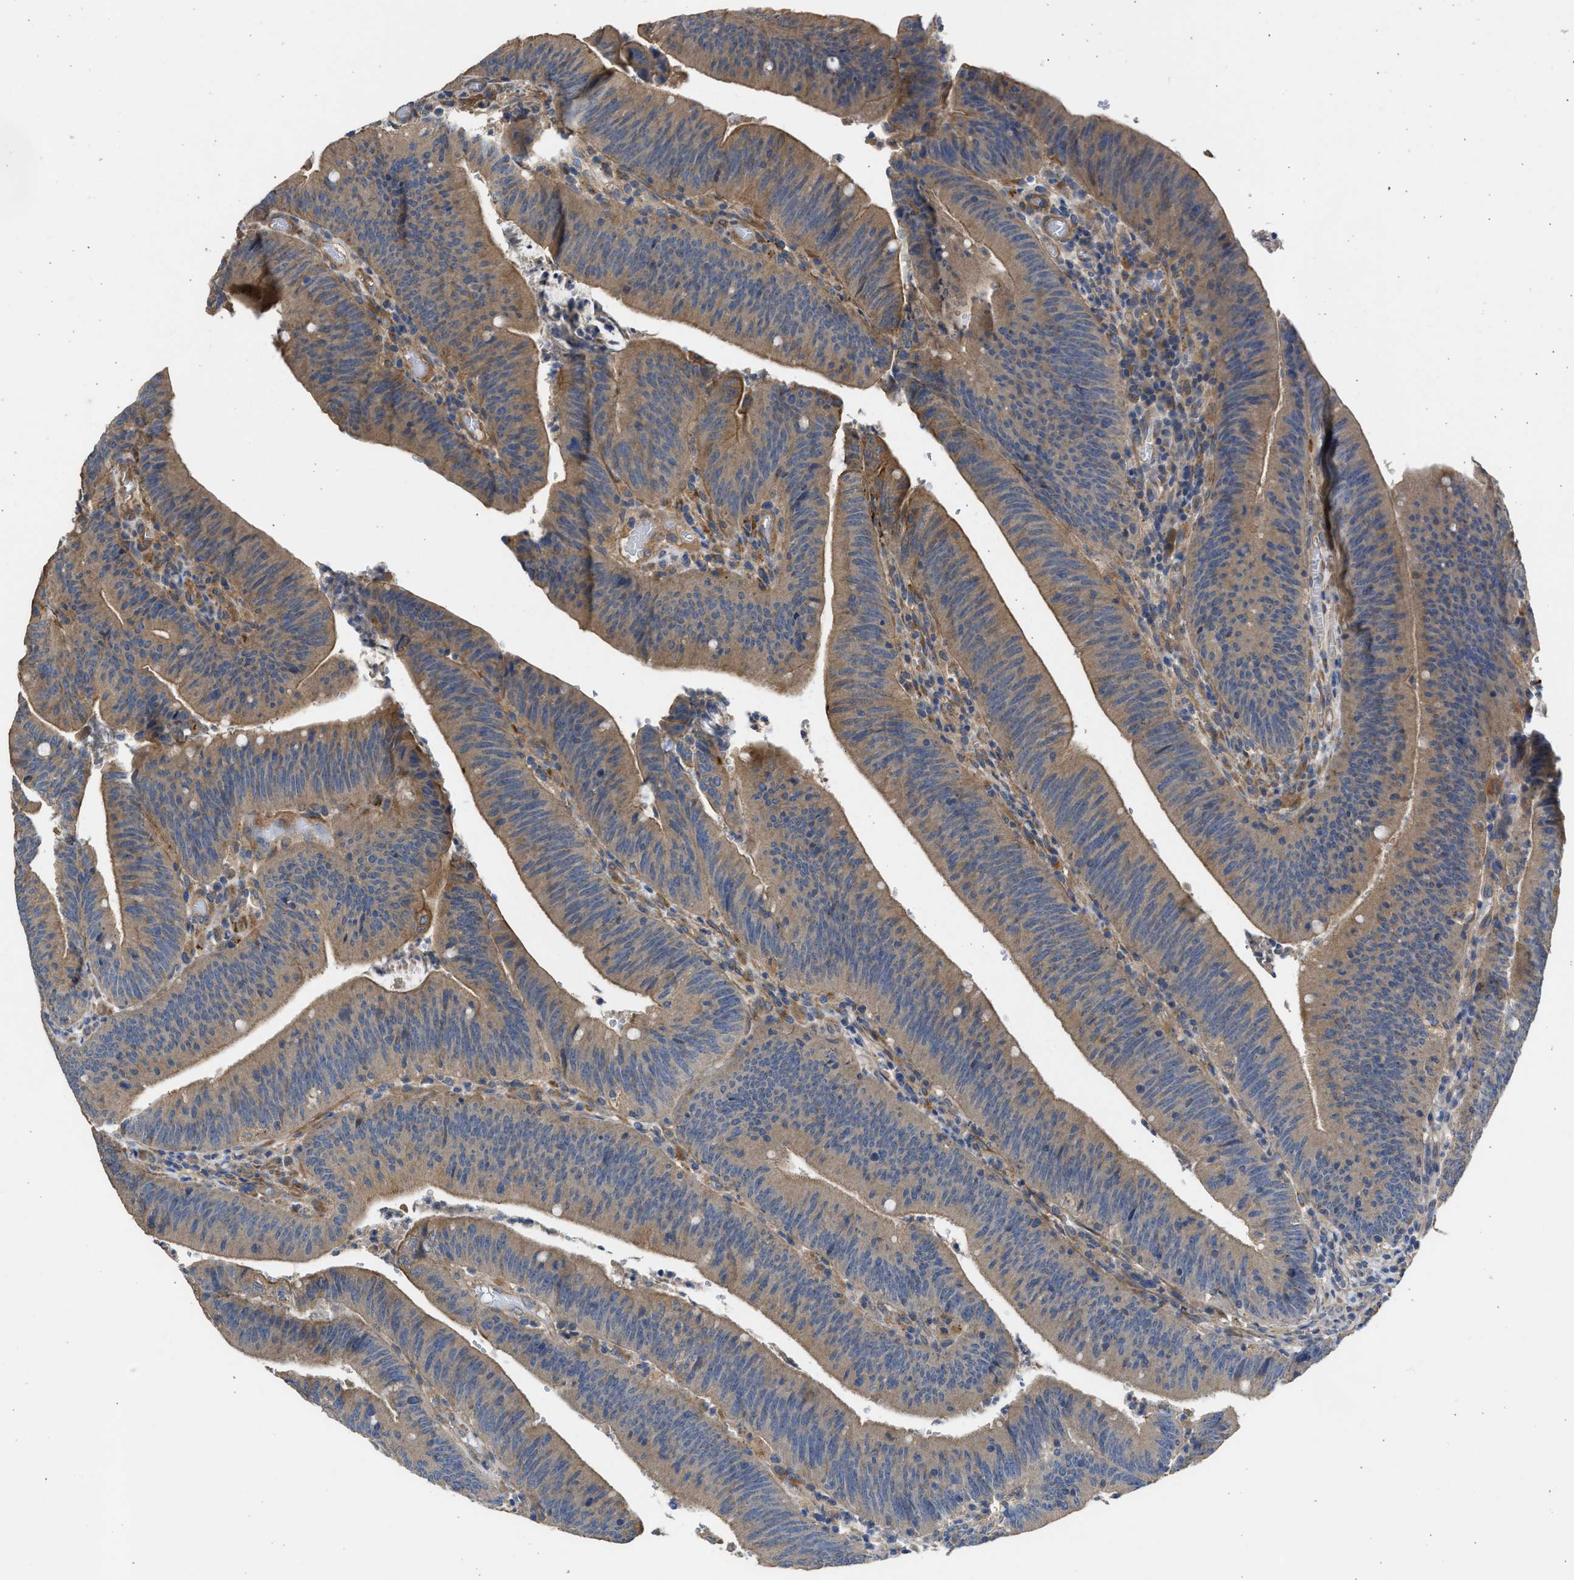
{"staining": {"intensity": "moderate", "quantity": ">75%", "location": "cytoplasmic/membranous"}, "tissue": "colorectal cancer", "cell_type": "Tumor cells", "image_type": "cancer", "snomed": [{"axis": "morphology", "description": "Normal tissue, NOS"}, {"axis": "morphology", "description": "Adenocarcinoma, NOS"}, {"axis": "topography", "description": "Rectum"}], "caption": "Immunohistochemical staining of human adenocarcinoma (colorectal) demonstrates medium levels of moderate cytoplasmic/membranous protein staining in approximately >75% of tumor cells.", "gene": "CSRNP2", "patient": {"sex": "female", "age": 66}}